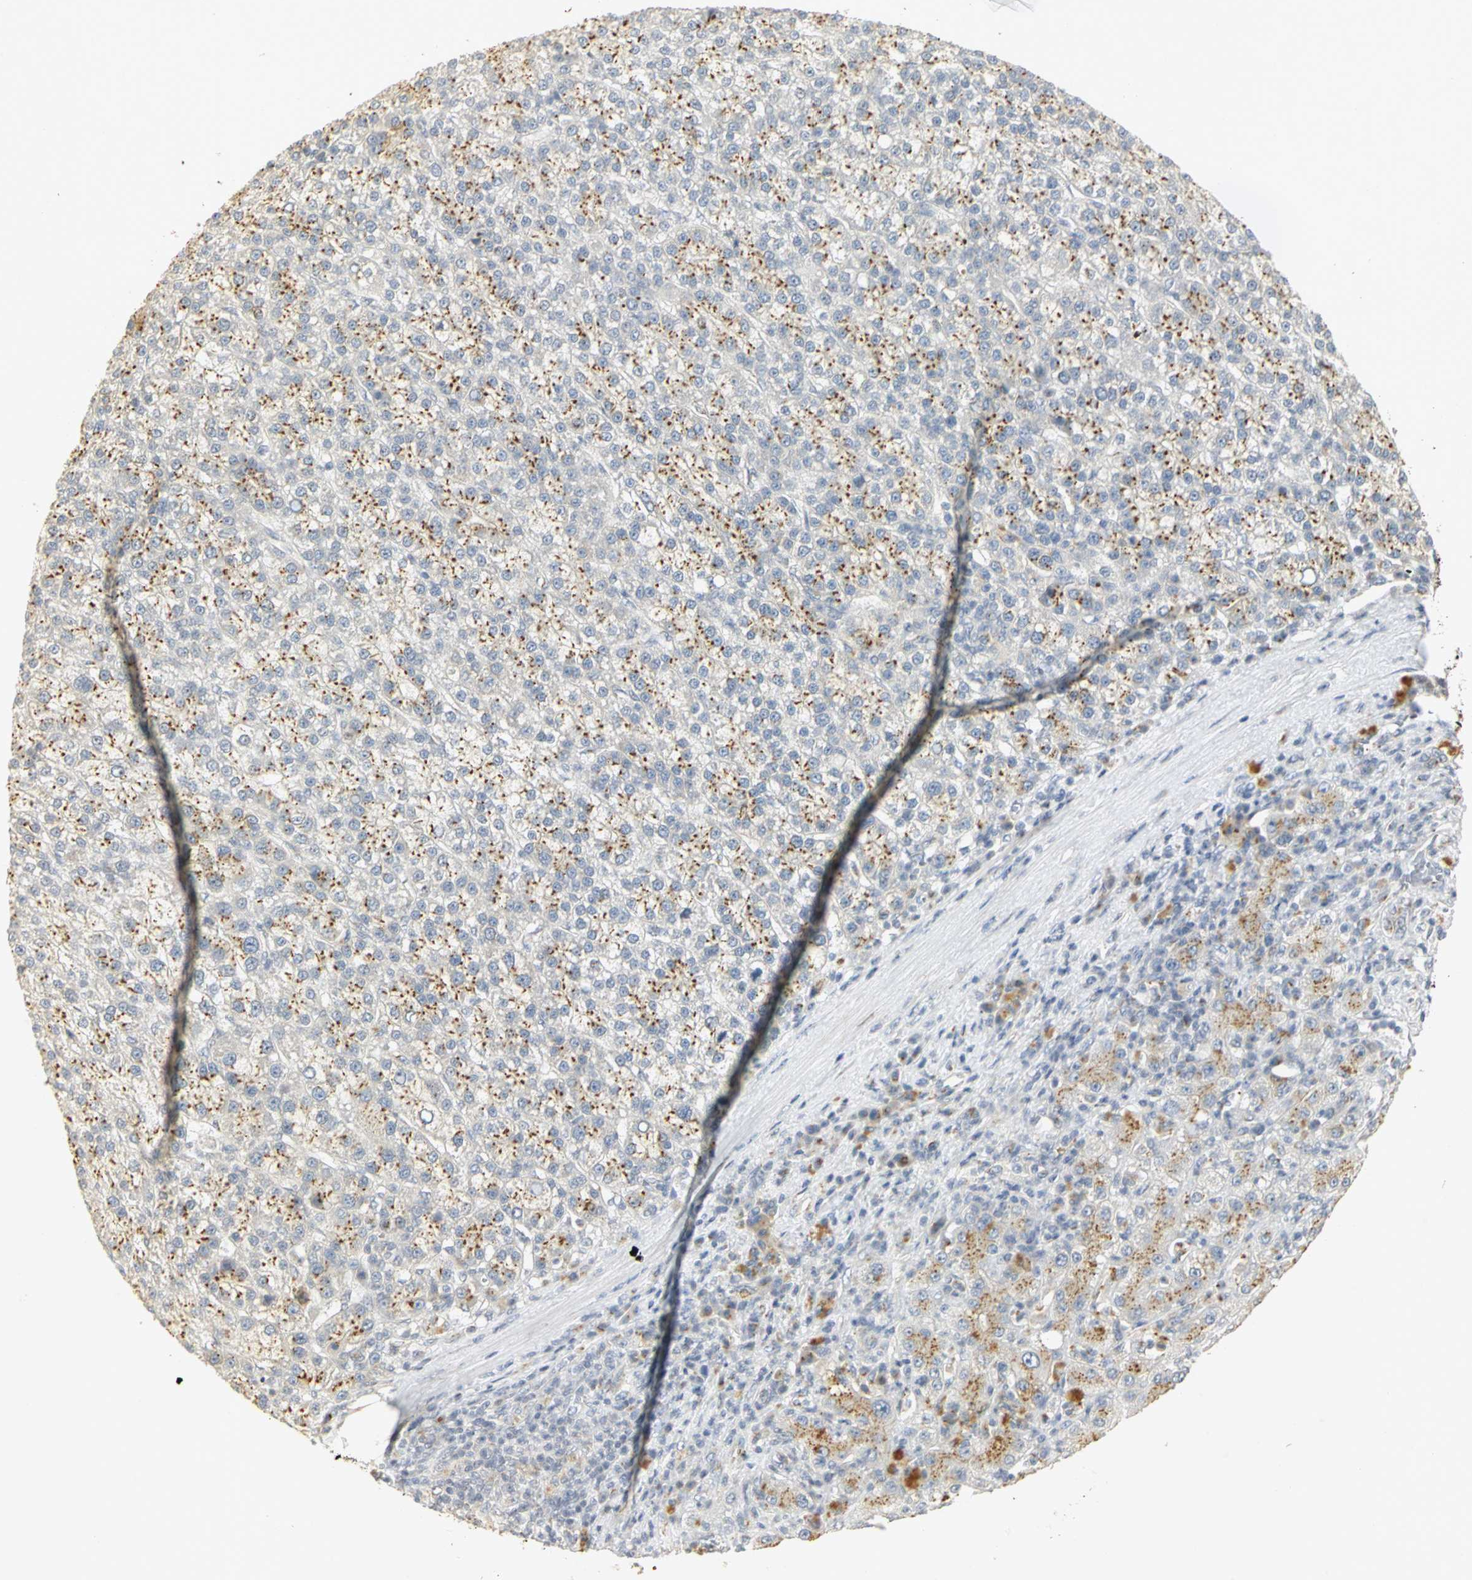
{"staining": {"intensity": "weak", "quantity": "25%-75%", "location": "cytoplasmic/membranous"}, "tissue": "liver cancer", "cell_type": "Tumor cells", "image_type": "cancer", "snomed": [{"axis": "morphology", "description": "Carcinoma, Hepatocellular, NOS"}, {"axis": "topography", "description": "Liver"}], "caption": "This histopathology image shows IHC staining of human liver hepatocellular carcinoma, with low weak cytoplasmic/membranous expression in about 25%-75% of tumor cells.", "gene": "TM9SF2", "patient": {"sex": "female", "age": 58}}